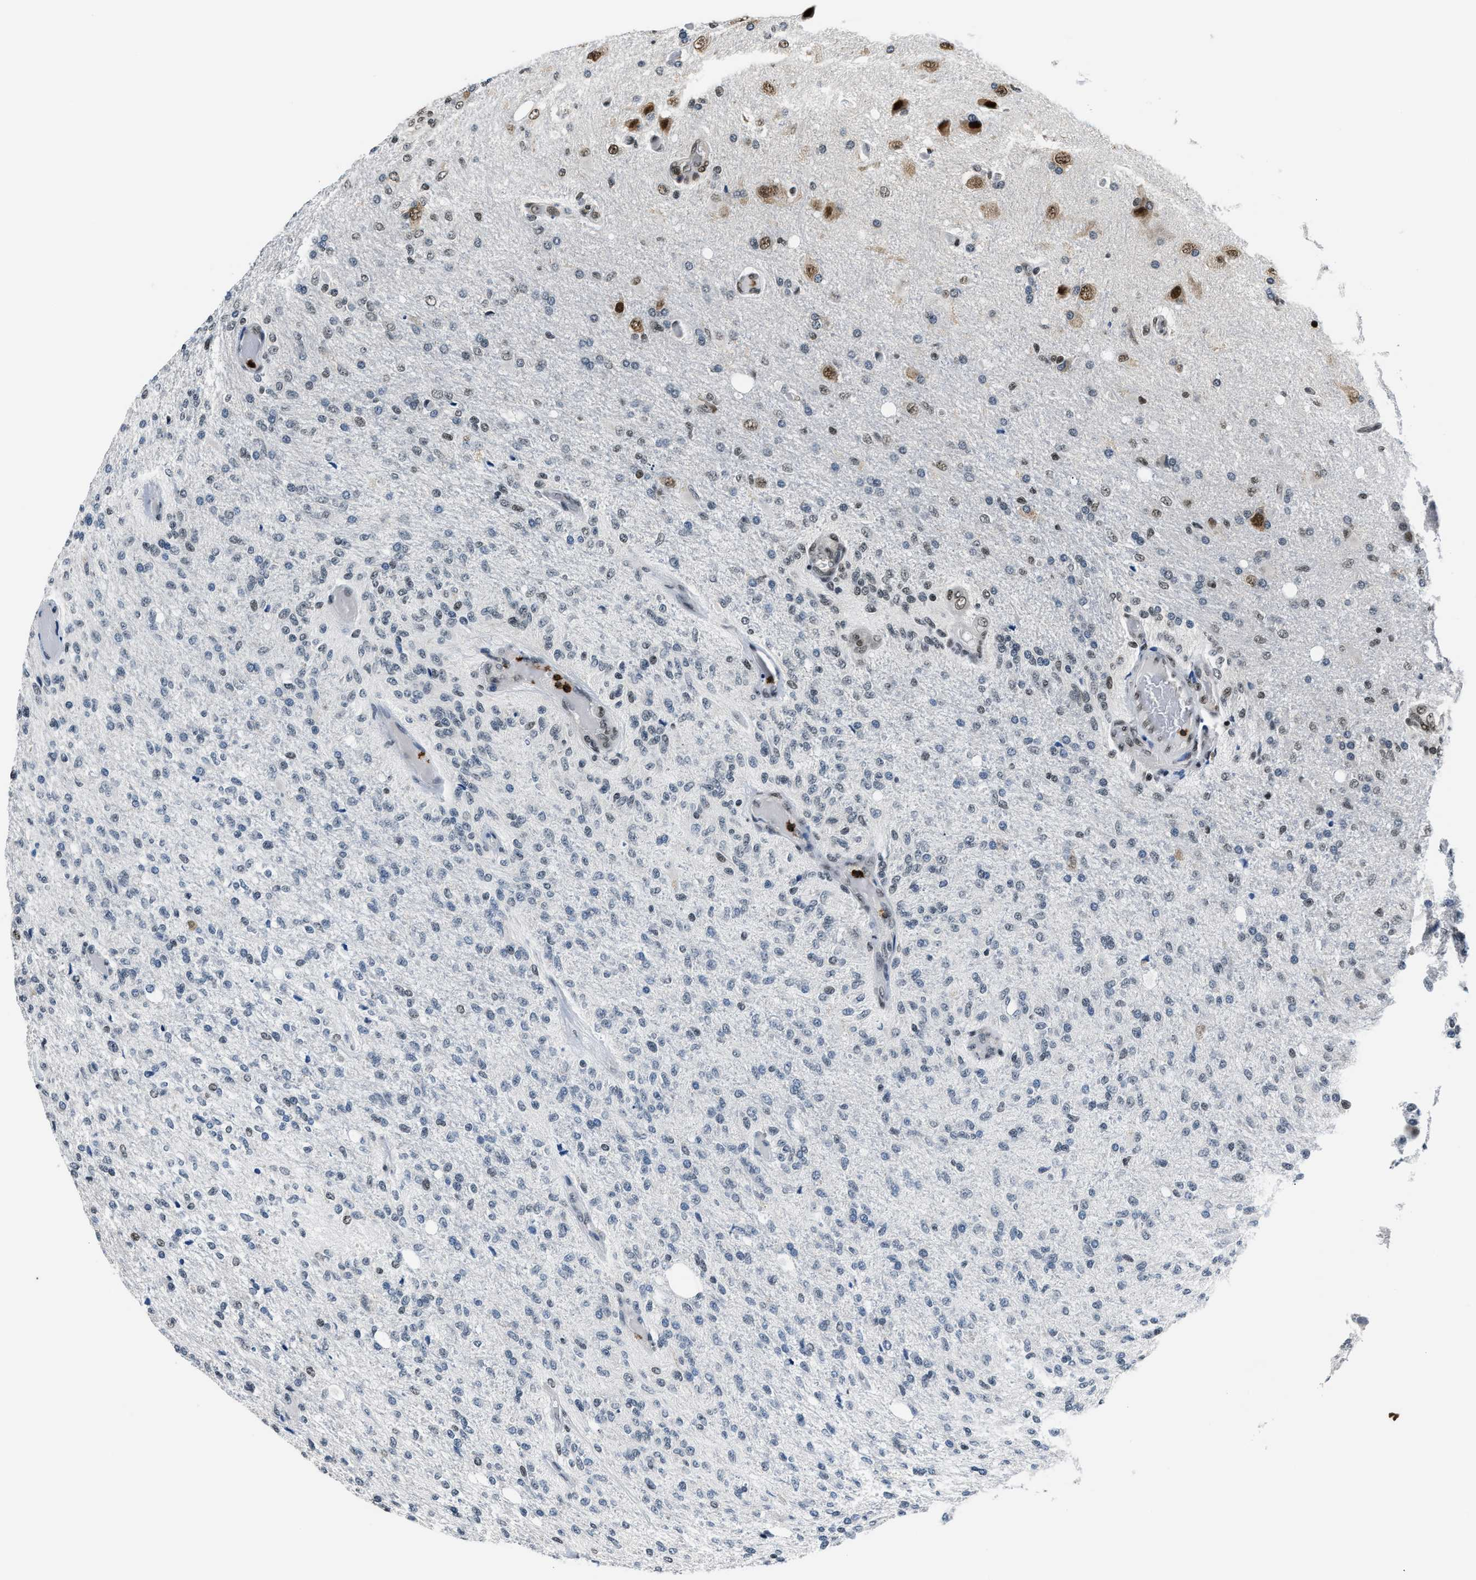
{"staining": {"intensity": "negative", "quantity": "none", "location": "none"}, "tissue": "glioma", "cell_type": "Tumor cells", "image_type": "cancer", "snomed": [{"axis": "morphology", "description": "Normal tissue, NOS"}, {"axis": "morphology", "description": "Glioma, malignant, High grade"}, {"axis": "topography", "description": "Cerebral cortex"}], "caption": "DAB (3,3'-diaminobenzidine) immunohistochemical staining of glioma shows no significant staining in tumor cells.", "gene": "CCNDBP1", "patient": {"sex": "male", "age": 77}}